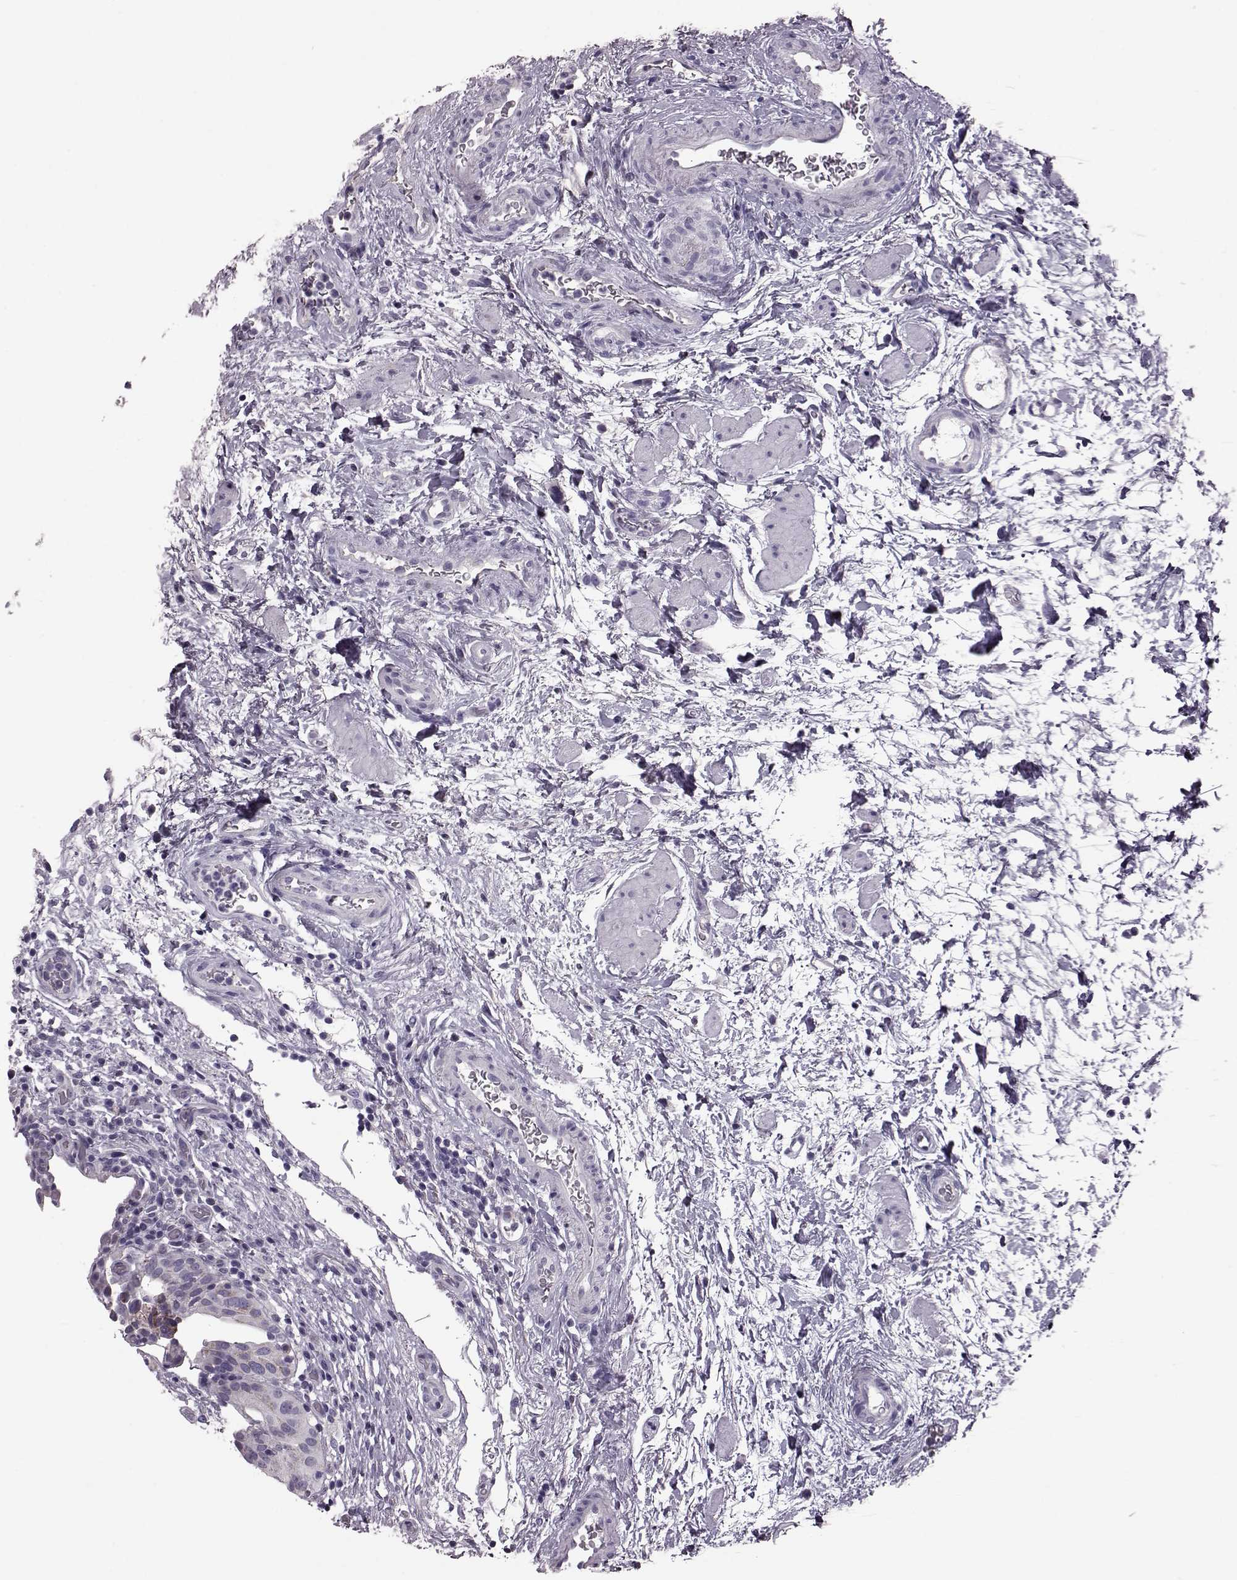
{"staining": {"intensity": "negative", "quantity": "none", "location": "none"}, "tissue": "urinary bladder", "cell_type": "Urothelial cells", "image_type": "normal", "snomed": [{"axis": "morphology", "description": "Normal tissue, NOS"}, {"axis": "topography", "description": "Urinary bladder"}], "caption": "Immunohistochemical staining of benign human urinary bladder displays no significant expression in urothelial cells.", "gene": "RIMS2", "patient": {"sex": "male", "age": 69}}